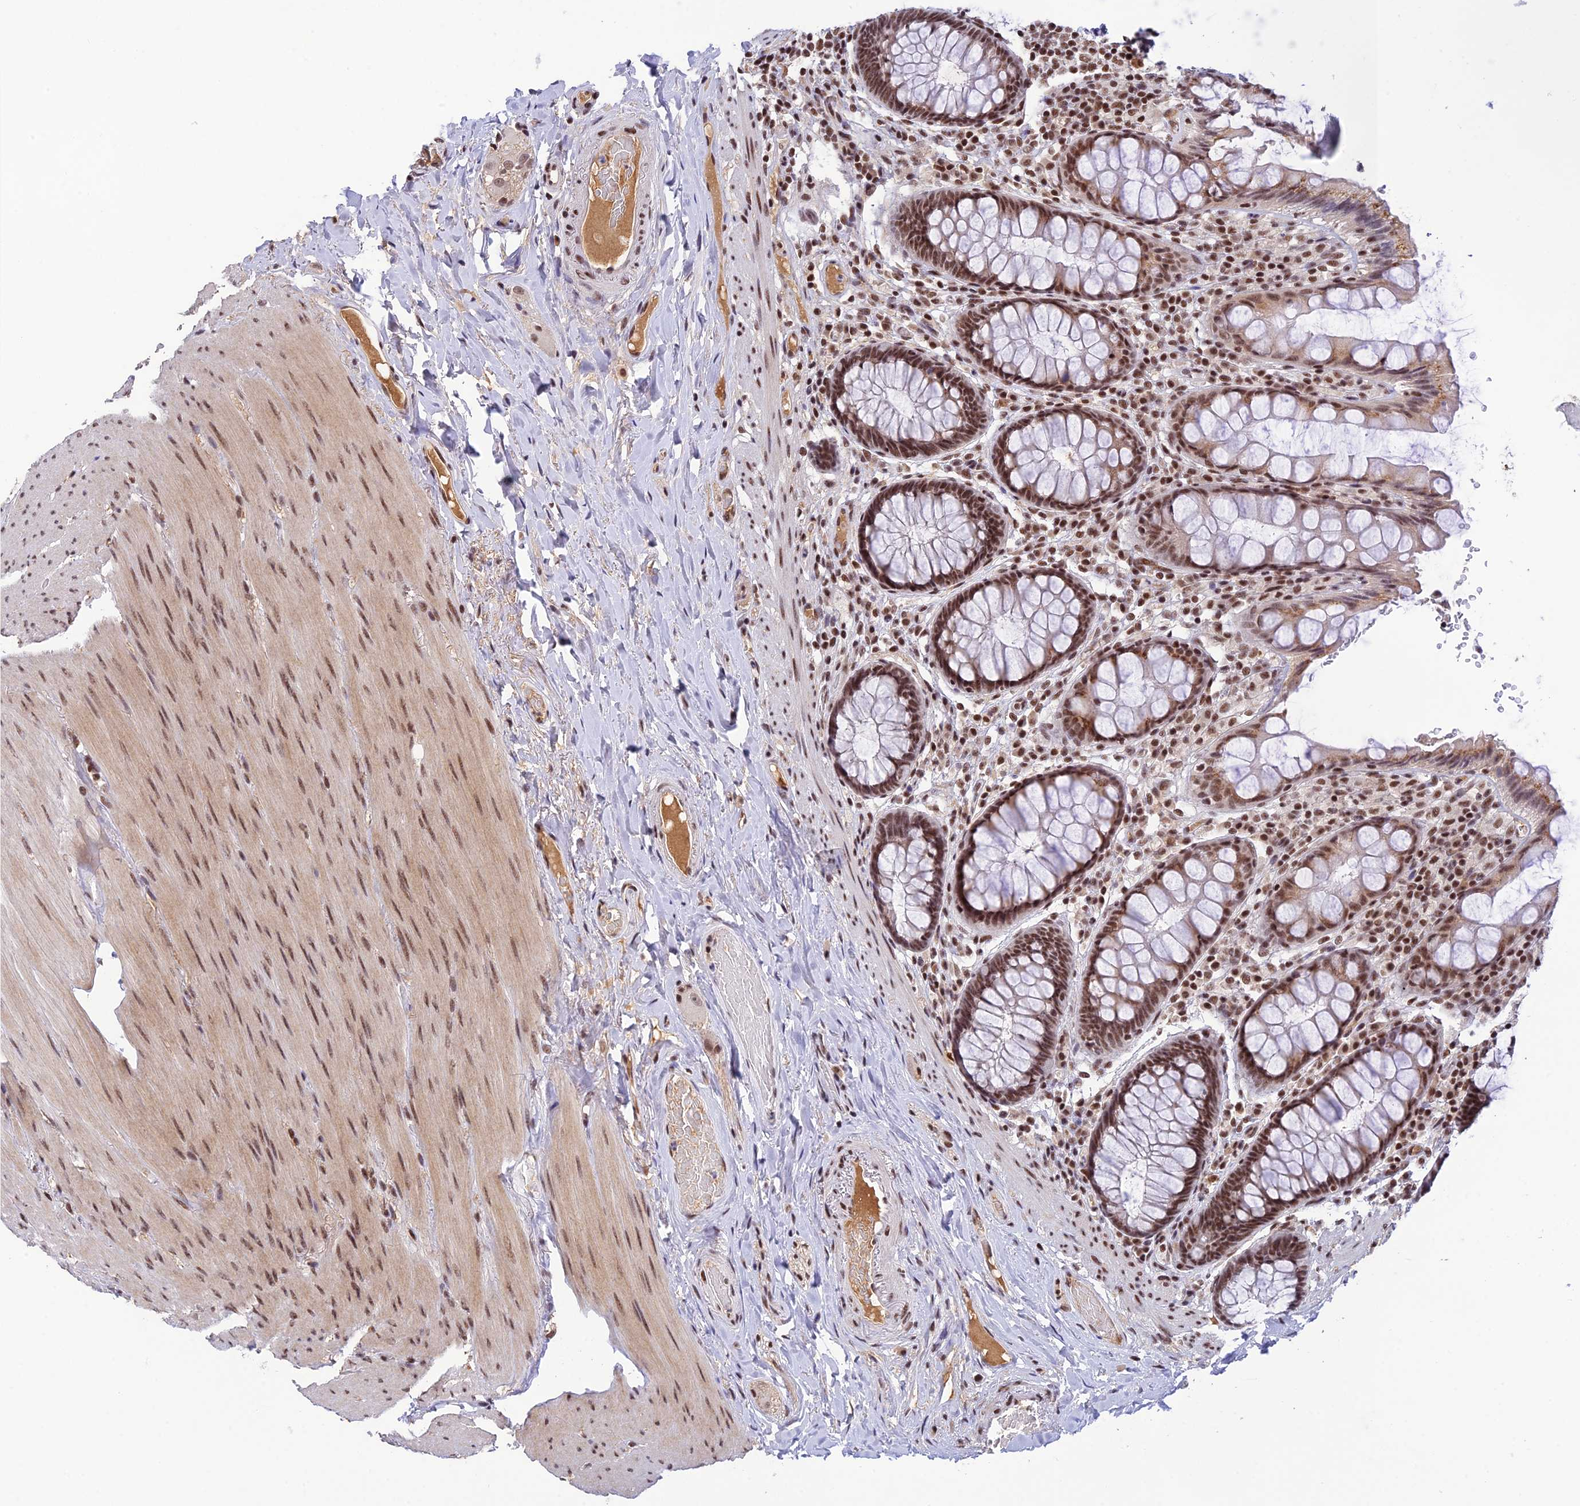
{"staining": {"intensity": "moderate", "quantity": ">75%", "location": "cytoplasmic/membranous,nuclear"}, "tissue": "rectum", "cell_type": "Glandular cells", "image_type": "normal", "snomed": [{"axis": "morphology", "description": "Normal tissue, NOS"}, {"axis": "topography", "description": "Rectum"}], "caption": "Immunohistochemical staining of unremarkable rectum demonstrates >75% levels of moderate cytoplasmic/membranous,nuclear protein positivity in approximately >75% of glandular cells.", "gene": "THAP11", "patient": {"sex": "male", "age": 83}}